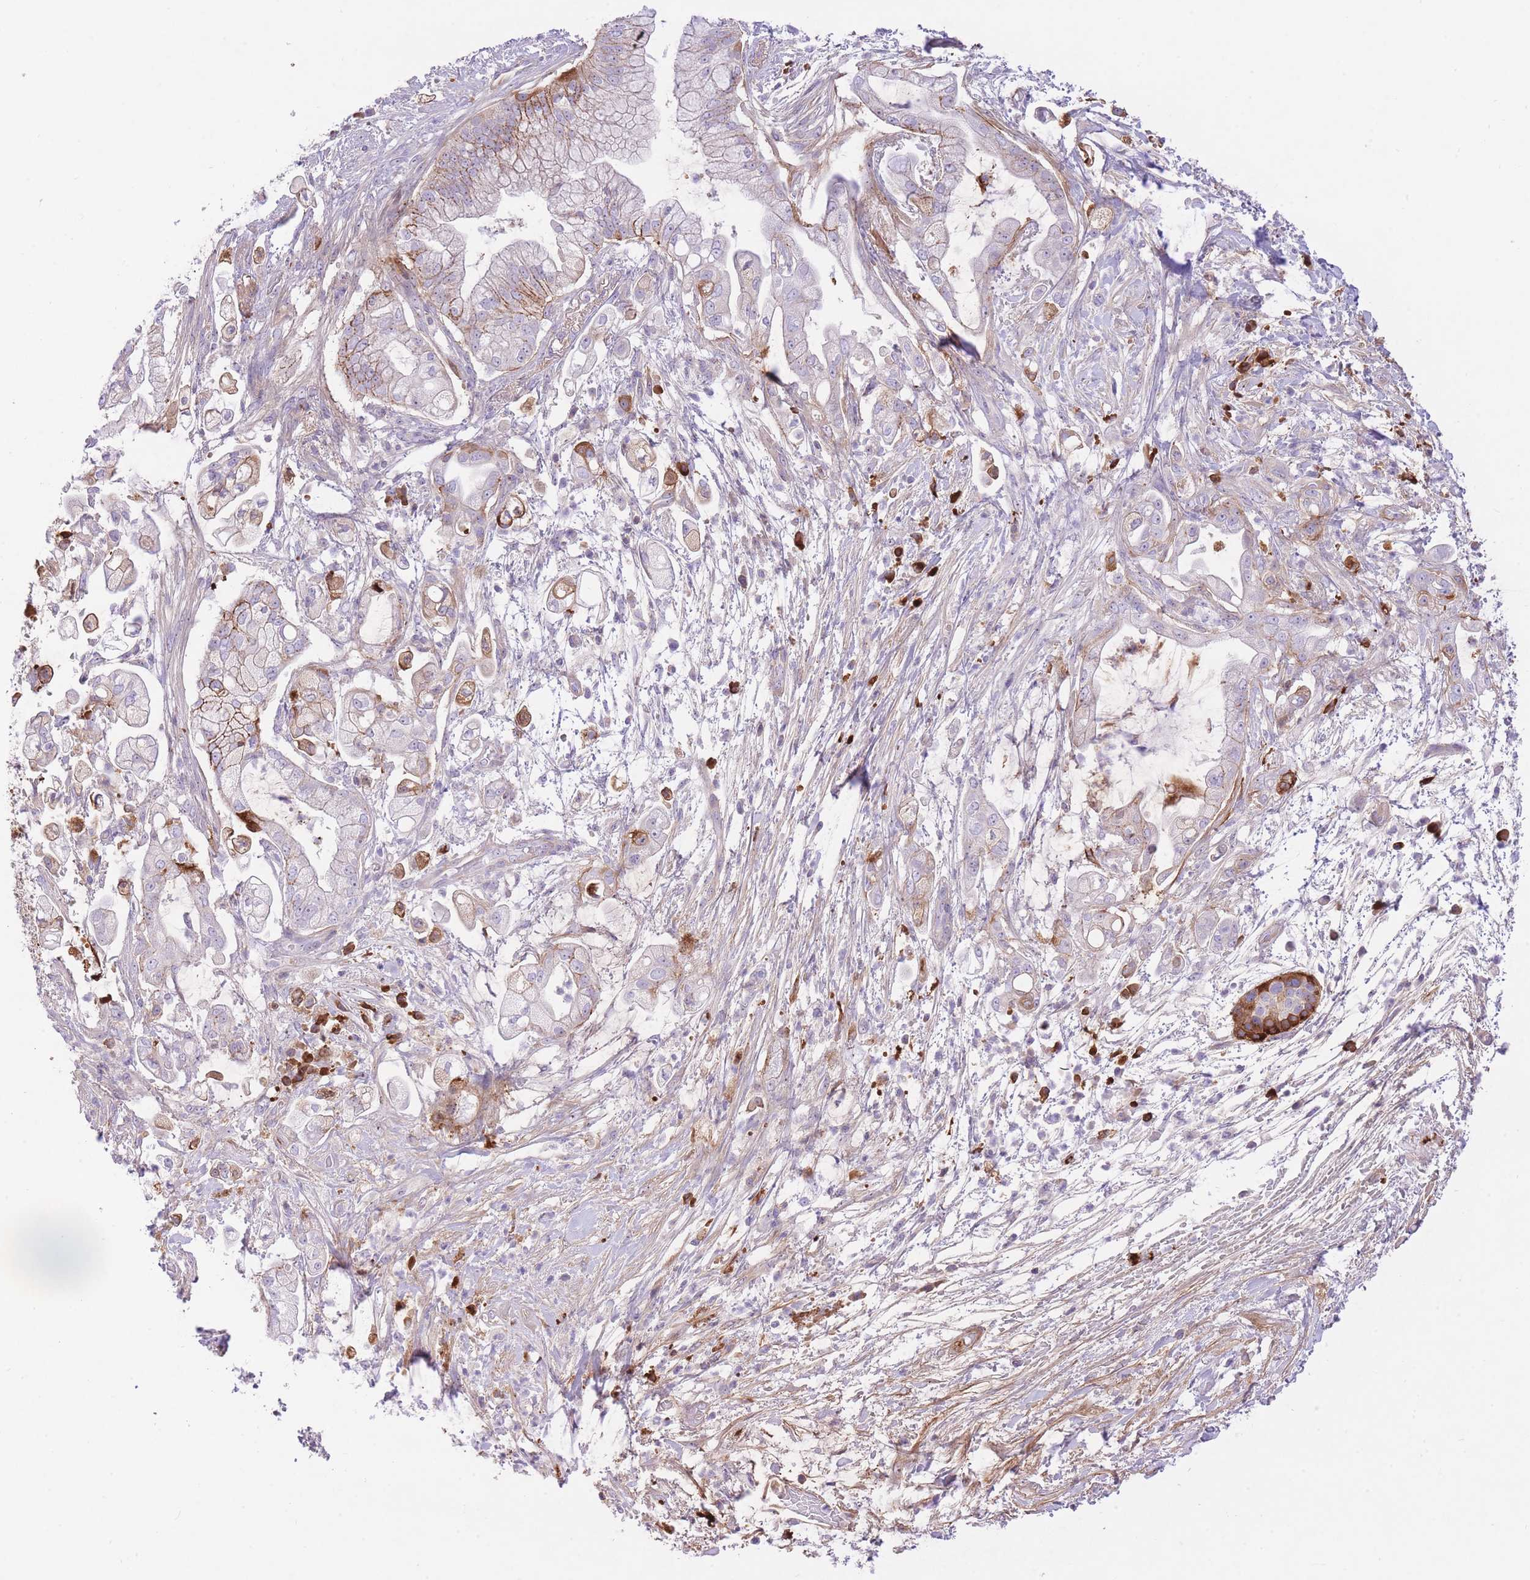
{"staining": {"intensity": "moderate", "quantity": "<25%", "location": "cytoplasmic/membranous"}, "tissue": "pancreatic cancer", "cell_type": "Tumor cells", "image_type": "cancer", "snomed": [{"axis": "morphology", "description": "Adenocarcinoma, NOS"}, {"axis": "topography", "description": "Pancreas"}], "caption": "Pancreatic adenocarcinoma stained with a protein marker displays moderate staining in tumor cells.", "gene": "HRG", "patient": {"sex": "female", "age": 69}}